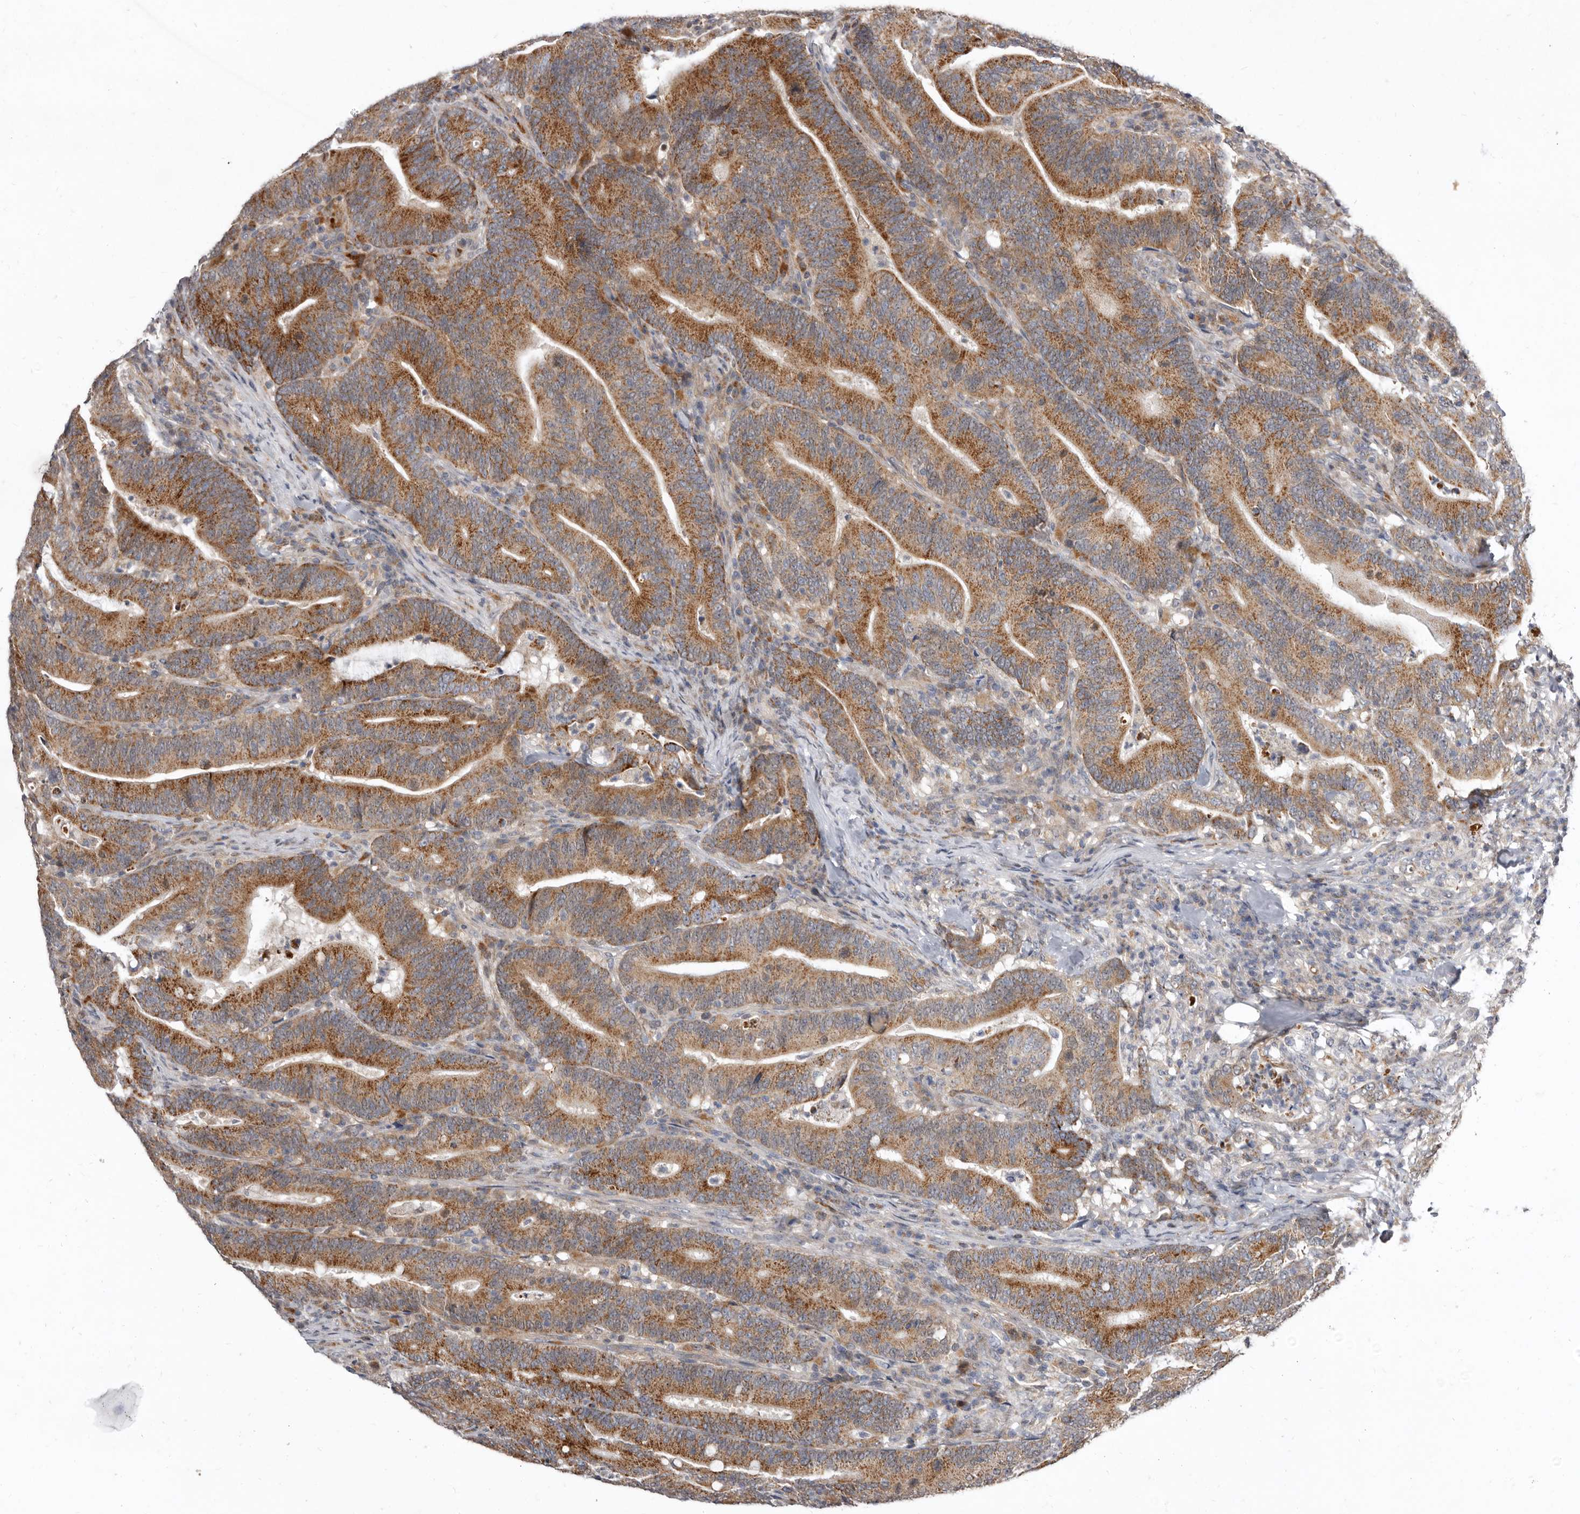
{"staining": {"intensity": "strong", "quantity": "25%-75%", "location": "cytoplasmic/membranous"}, "tissue": "colorectal cancer", "cell_type": "Tumor cells", "image_type": "cancer", "snomed": [{"axis": "morphology", "description": "Adenocarcinoma, NOS"}, {"axis": "topography", "description": "Colon"}], "caption": "Colorectal cancer was stained to show a protein in brown. There is high levels of strong cytoplasmic/membranous expression in approximately 25%-75% of tumor cells. The protein of interest is shown in brown color, while the nuclei are stained blue.", "gene": "SMC4", "patient": {"sex": "female", "age": 66}}